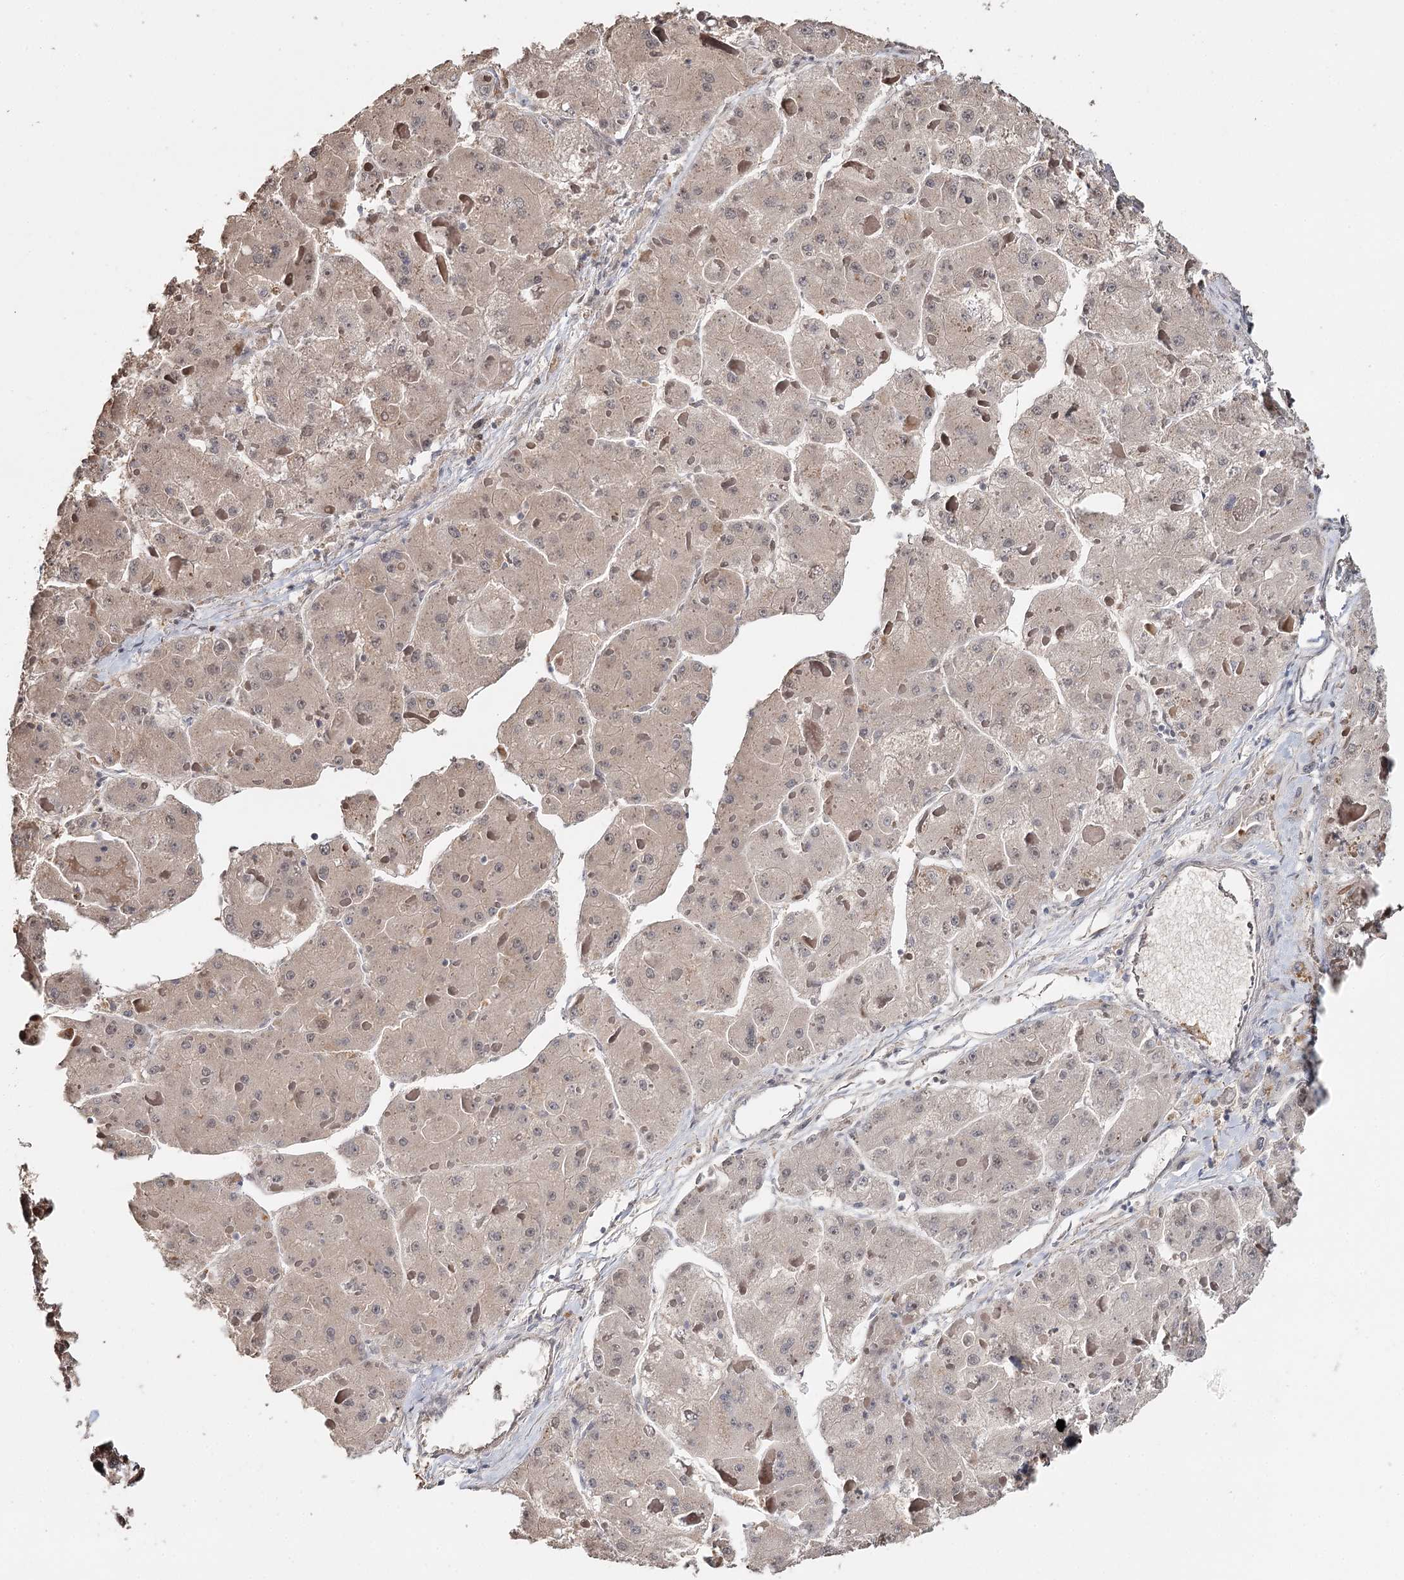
{"staining": {"intensity": "strong", "quantity": "25%-75%", "location": "cytoplasmic/membranous"}, "tissue": "liver cancer", "cell_type": "Tumor cells", "image_type": "cancer", "snomed": [{"axis": "morphology", "description": "Carcinoma, Hepatocellular, NOS"}, {"axis": "topography", "description": "Liver"}], "caption": "Hepatocellular carcinoma (liver) tissue demonstrates strong cytoplasmic/membranous positivity in about 25%-75% of tumor cells, visualized by immunohistochemistry.", "gene": "SYVN1", "patient": {"sex": "female", "age": 73}}